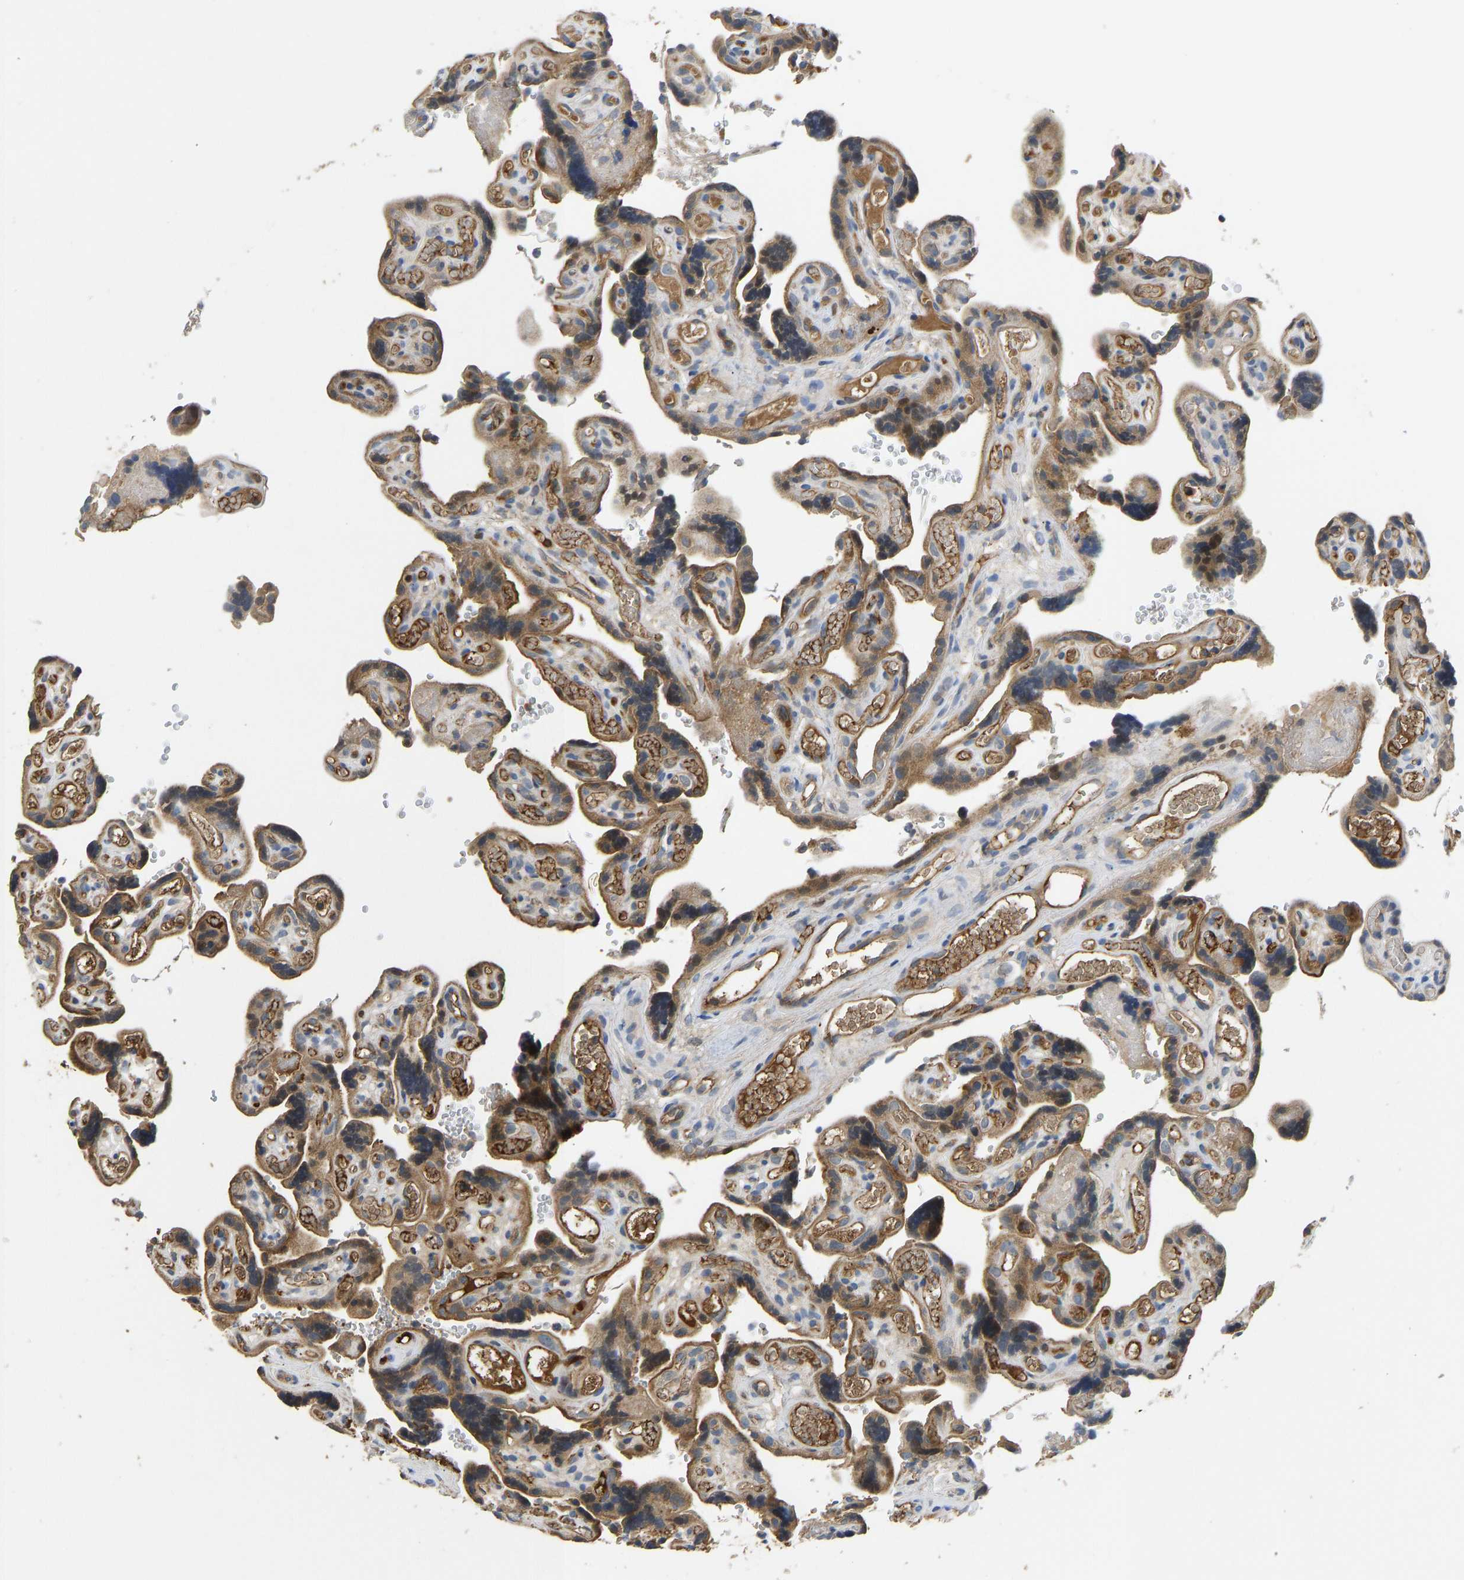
{"staining": {"intensity": "moderate", "quantity": ">75%", "location": "cytoplasmic/membranous"}, "tissue": "placenta", "cell_type": "Decidual cells", "image_type": "normal", "snomed": [{"axis": "morphology", "description": "Normal tissue, NOS"}, {"axis": "topography", "description": "Placenta"}], "caption": "Immunohistochemistry (IHC) of normal human placenta exhibits medium levels of moderate cytoplasmic/membranous positivity in approximately >75% of decidual cells.", "gene": "VCPKMT", "patient": {"sex": "female", "age": 30}}